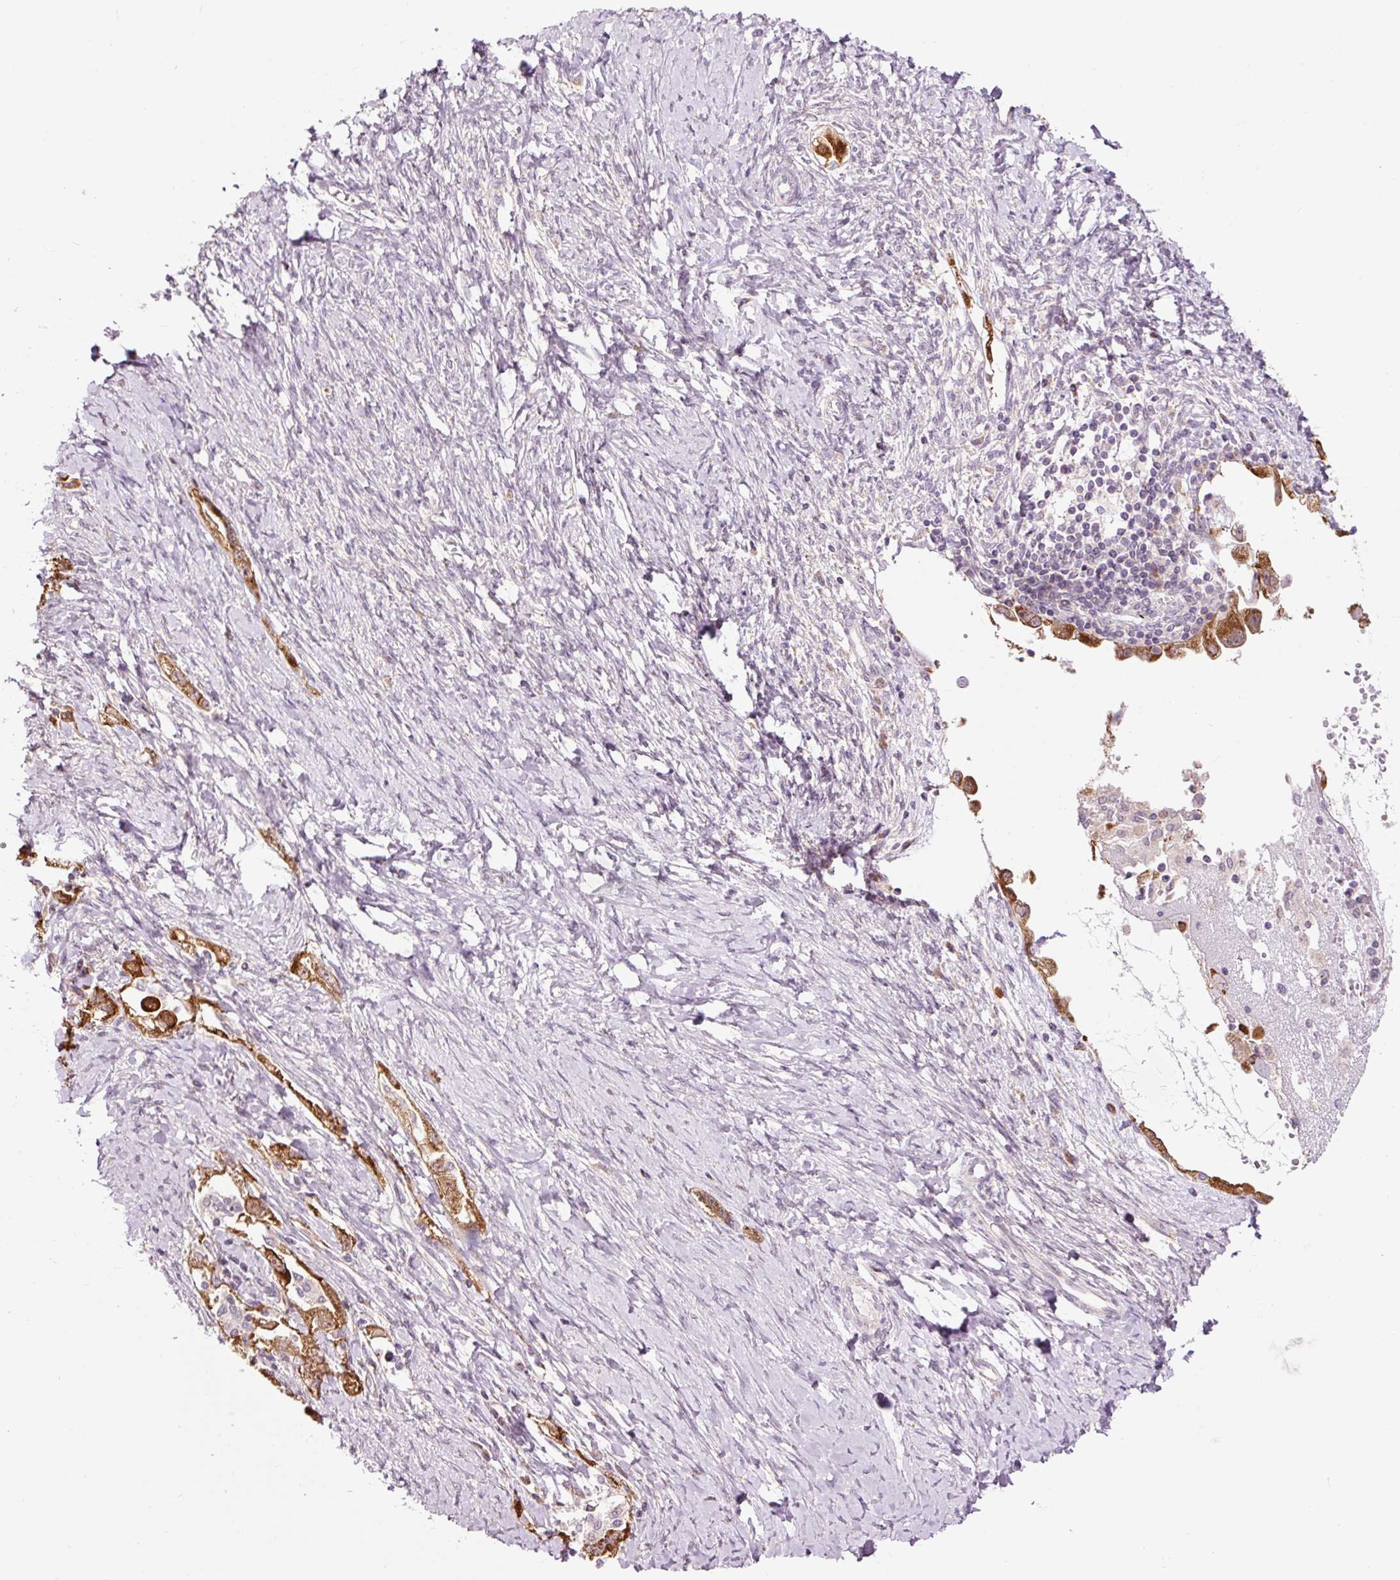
{"staining": {"intensity": "strong", "quantity": ">75%", "location": "cytoplasmic/membranous"}, "tissue": "ovarian cancer", "cell_type": "Tumor cells", "image_type": "cancer", "snomed": [{"axis": "morphology", "description": "Carcinoma, NOS"}, {"axis": "morphology", "description": "Cystadenocarcinoma, serous, NOS"}, {"axis": "topography", "description": "Ovary"}], "caption": "This is an image of IHC staining of ovarian cancer, which shows strong staining in the cytoplasmic/membranous of tumor cells.", "gene": "PRDX5", "patient": {"sex": "female", "age": 69}}